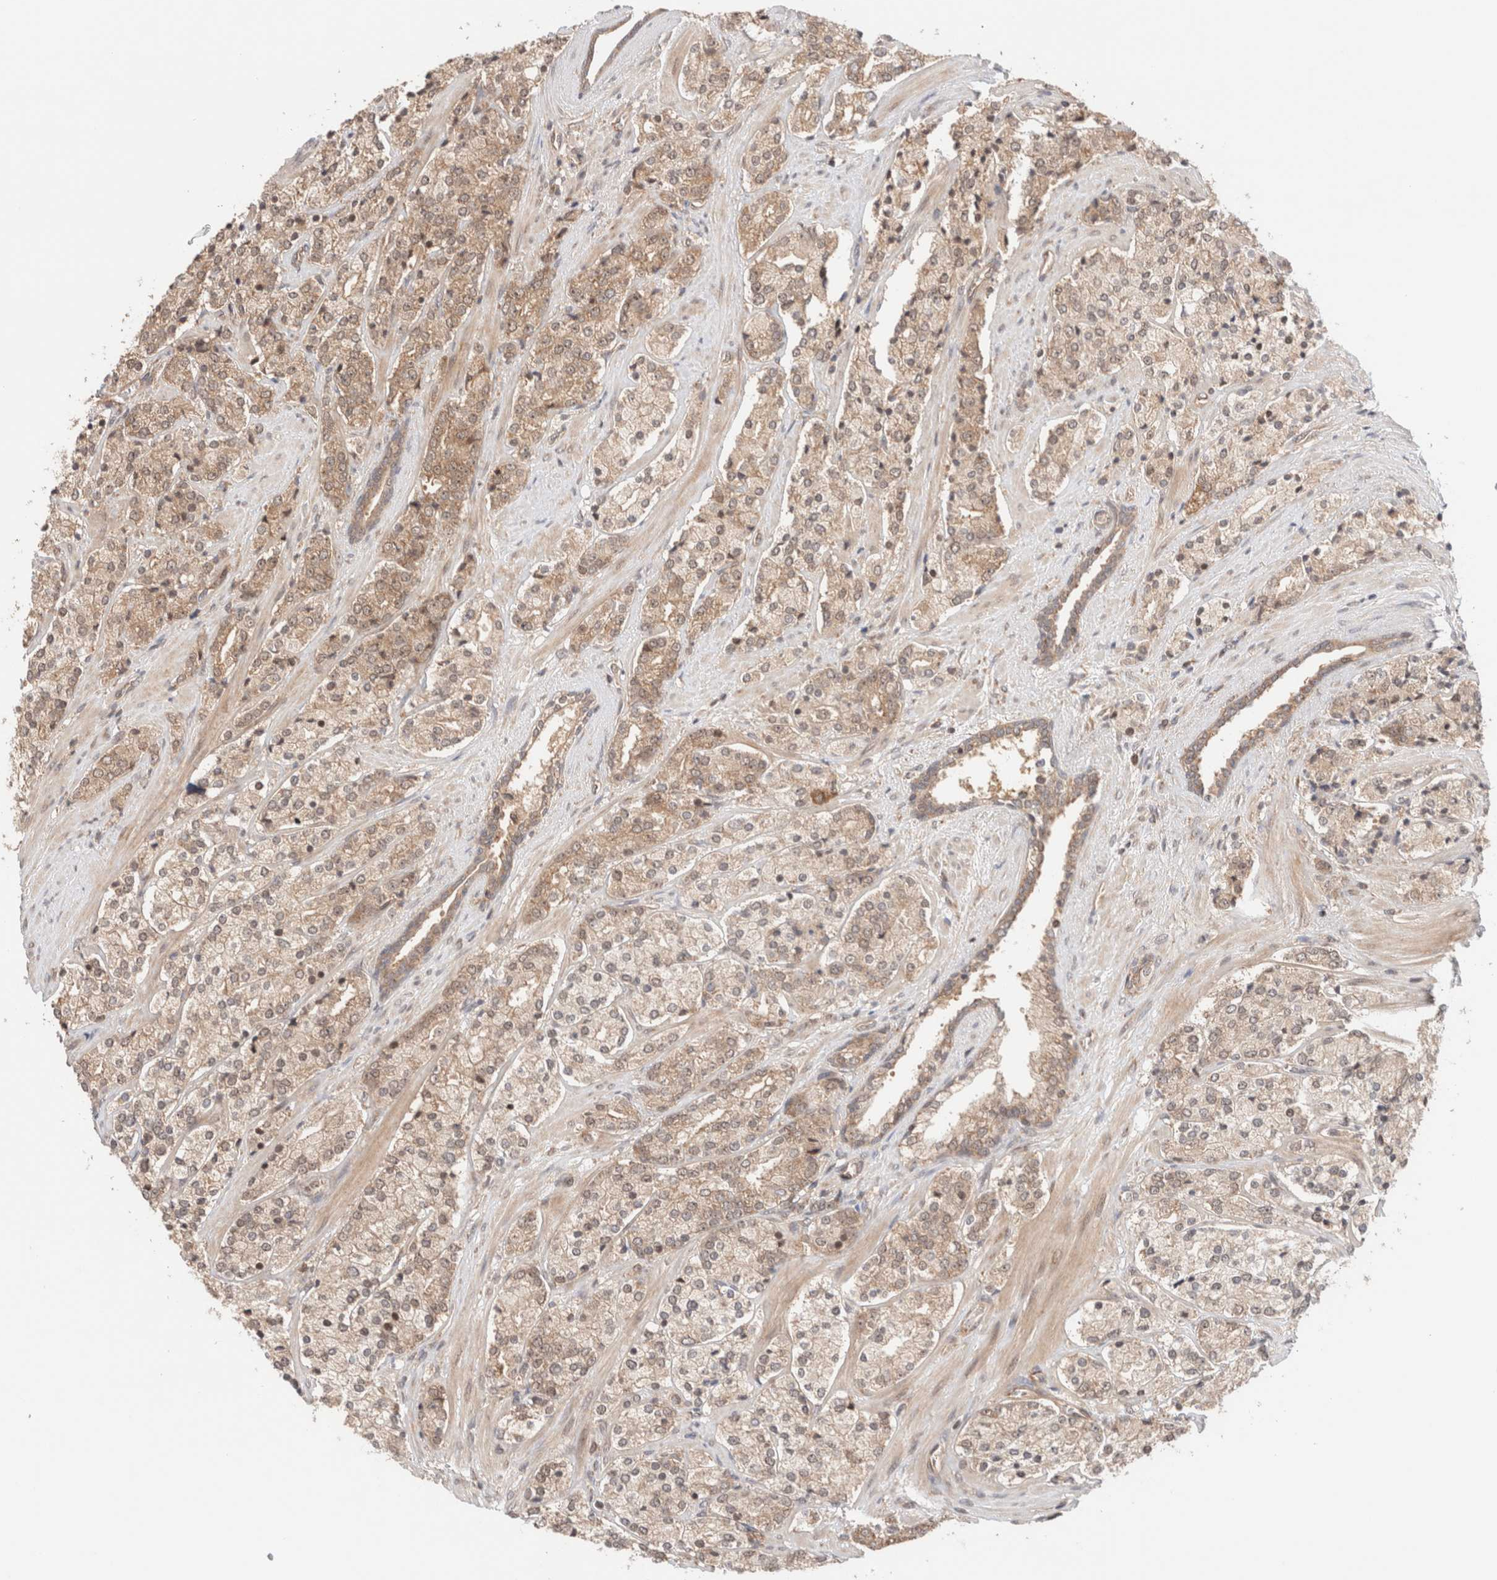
{"staining": {"intensity": "weak", "quantity": ">75%", "location": "cytoplasmic/membranous,nuclear"}, "tissue": "prostate cancer", "cell_type": "Tumor cells", "image_type": "cancer", "snomed": [{"axis": "morphology", "description": "Adenocarcinoma, High grade"}, {"axis": "topography", "description": "Prostate"}], "caption": "A high-resolution micrograph shows IHC staining of prostate cancer, which demonstrates weak cytoplasmic/membranous and nuclear positivity in approximately >75% of tumor cells.", "gene": "SIKE1", "patient": {"sex": "male", "age": 71}}